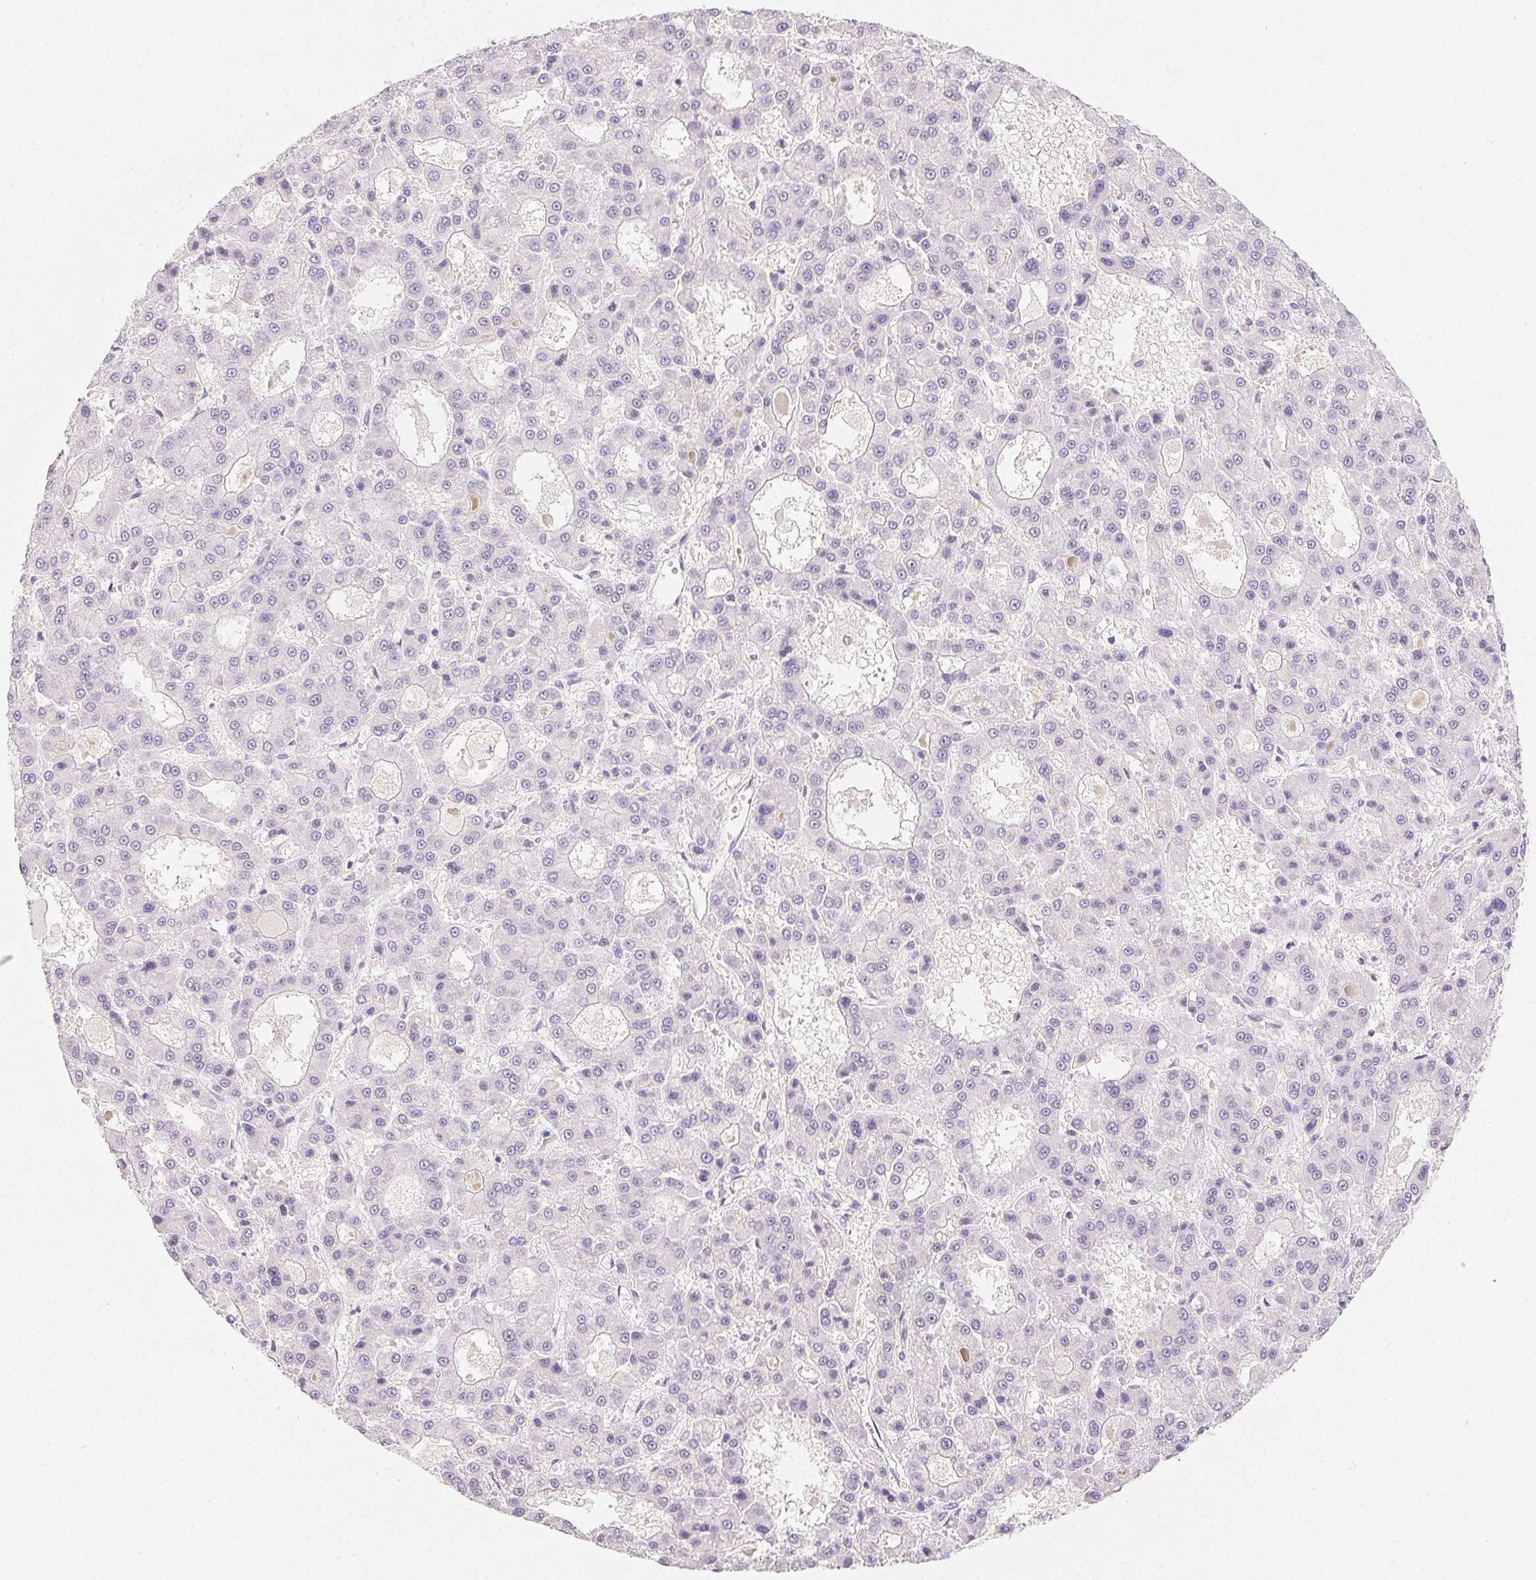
{"staining": {"intensity": "negative", "quantity": "none", "location": "none"}, "tissue": "liver cancer", "cell_type": "Tumor cells", "image_type": "cancer", "snomed": [{"axis": "morphology", "description": "Carcinoma, Hepatocellular, NOS"}, {"axis": "topography", "description": "Liver"}], "caption": "High power microscopy image of an immunohistochemistry image of liver cancer, revealing no significant staining in tumor cells.", "gene": "MIOX", "patient": {"sex": "male", "age": 70}}